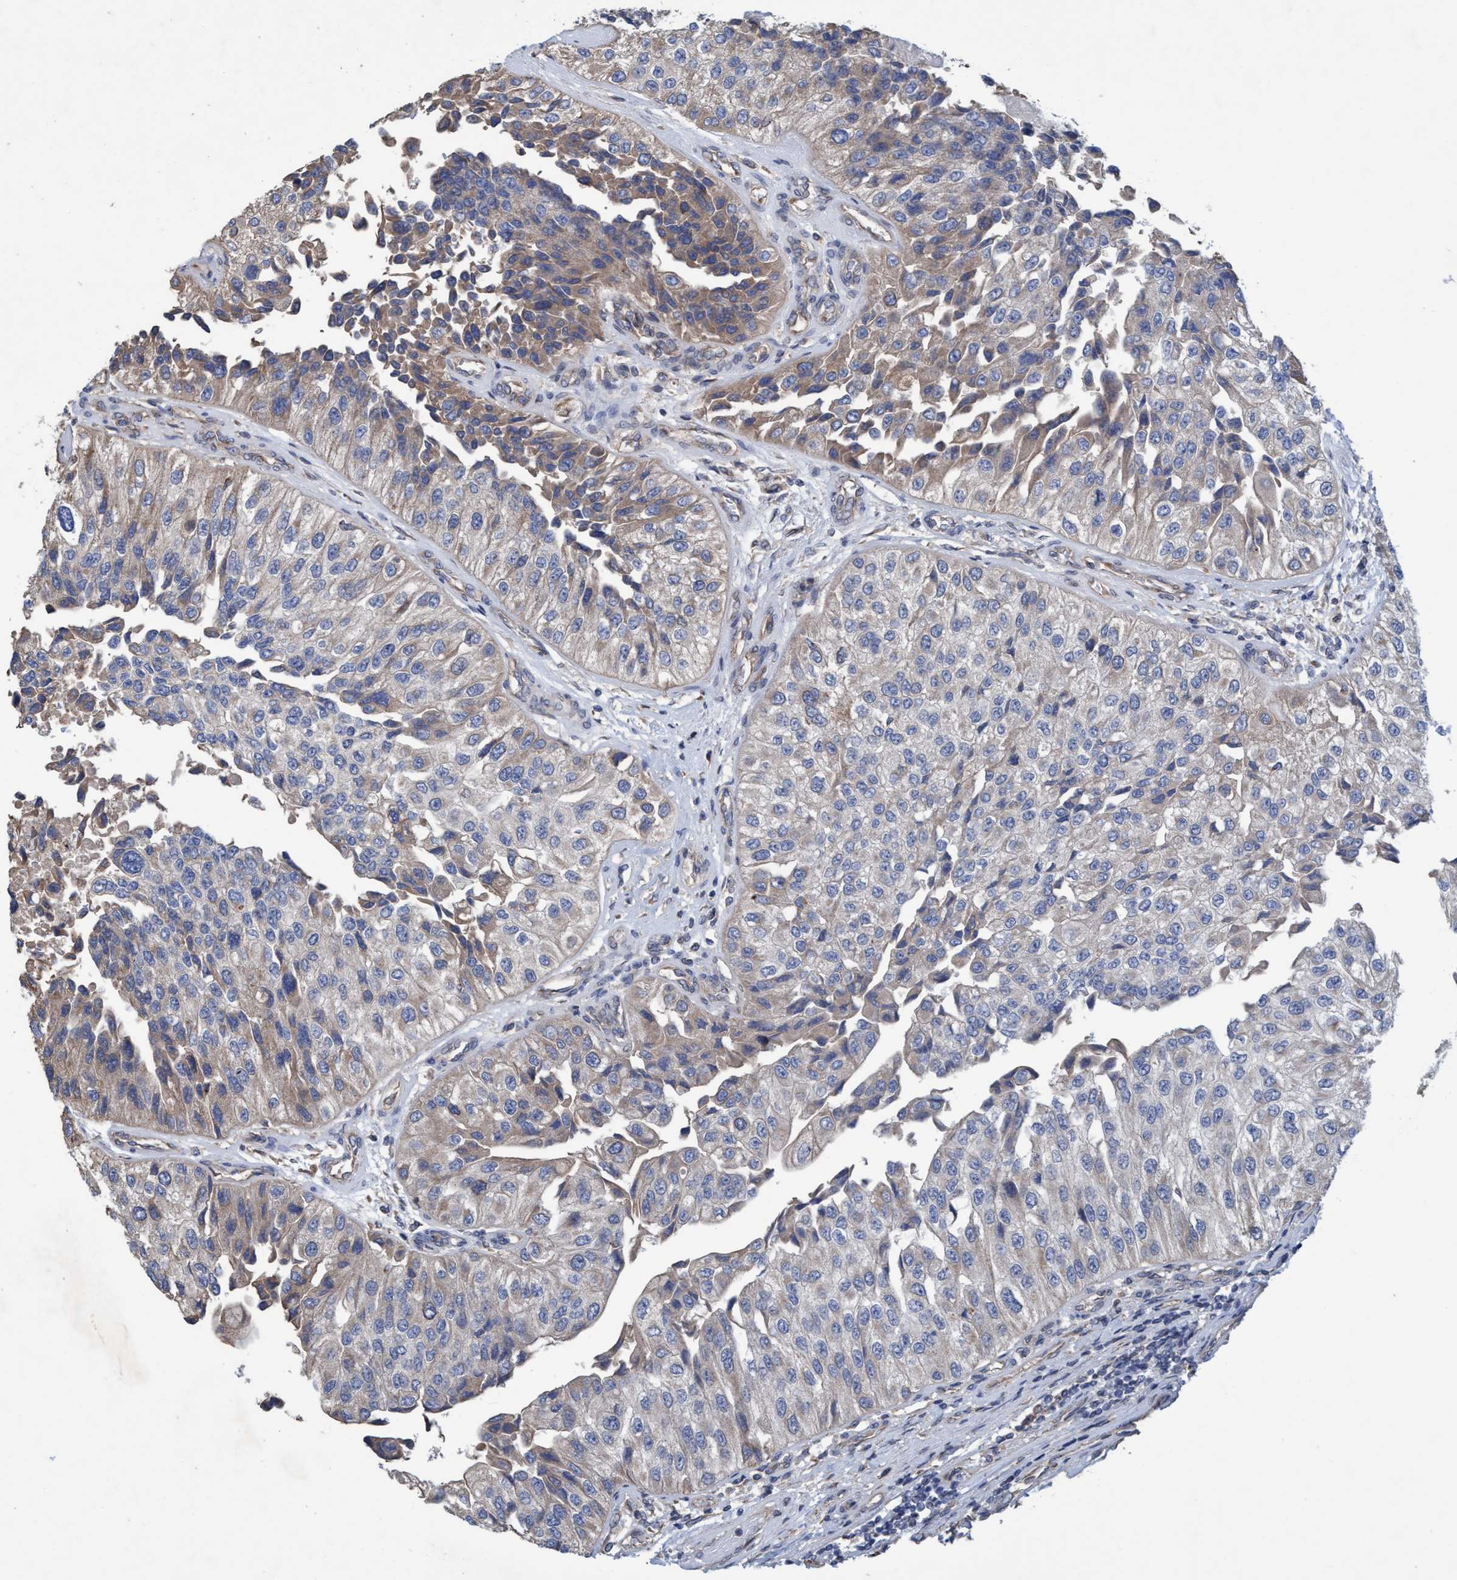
{"staining": {"intensity": "weak", "quantity": "25%-75%", "location": "cytoplasmic/membranous"}, "tissue": "urothelial cancer", "cell_type": "Tumor cells", "image_type": "cancer", "snomed": [{"axis": "morphology", "description": "Urothelial carcinoma, High grade"}, {"axis": "topography", "description": "Kidney"}, {"axis": "topography", "description": "Urinary bladder"}], "caption": "High-grade urothelial carcinoma tissue reveals weak cytoplasmic/membranous positivity in approximately 25%-75% of tumor cells, visualized by immunohistochemistry.", "gene": "BICD2", "patient": {"sex": "male", "age": 77}}